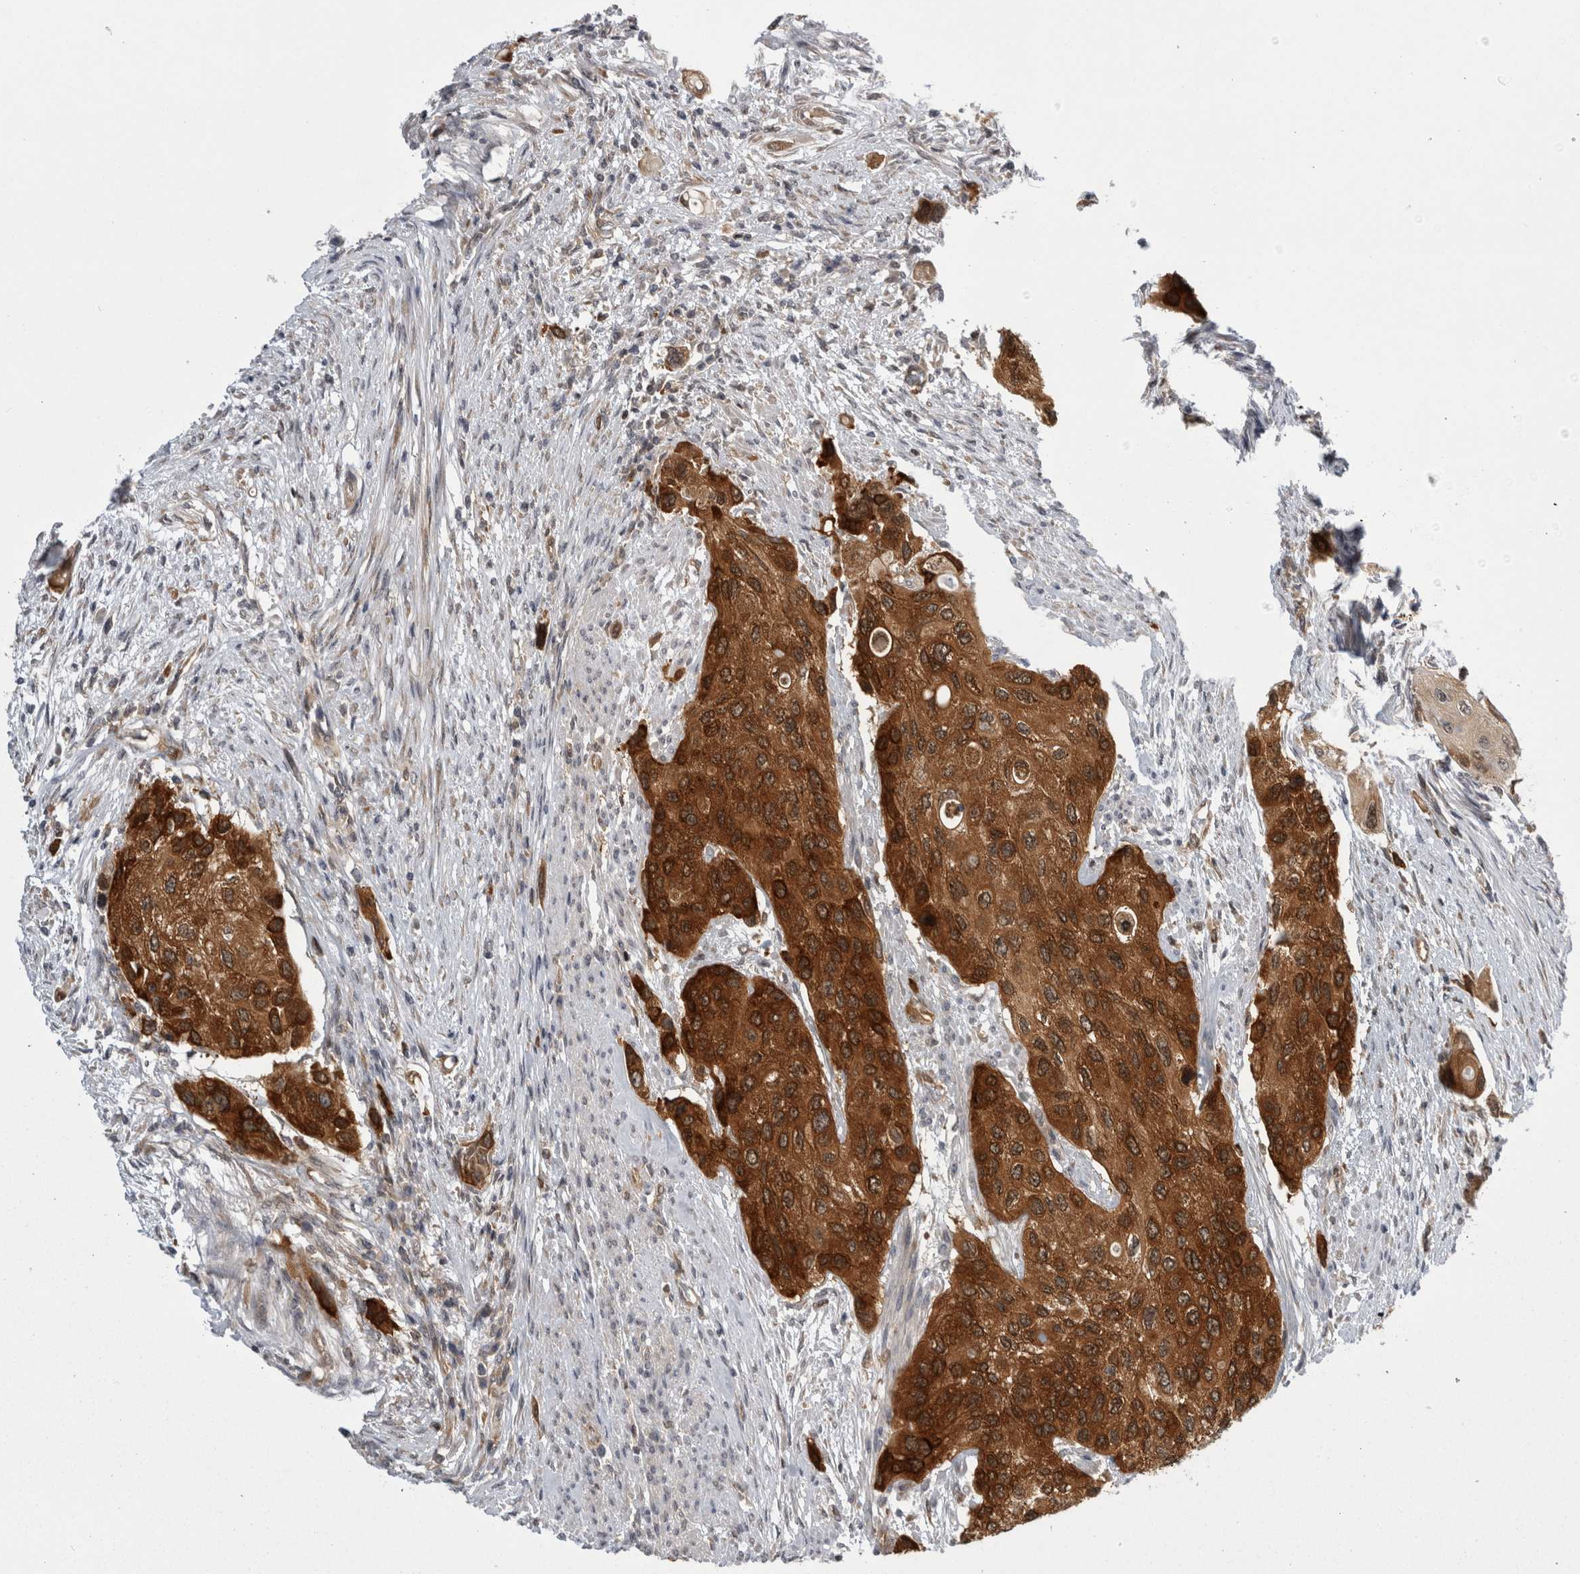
{"staining": {"intensity": "strong", "quantity": ">75%", "location": "cytoplasmic/membranous"}, "tissue": "urothelial cancer", "cell_type": "Tumor cells", "image_type": "cancer", "snomed": [{"axis": "morphology", "description": "Urothelial carcinoma, High grade"}, {"axis": "topography", "description": "Urinary bladder"}], "caption": "Immunohistochemical staining of urothelial cancer demonstrates high levels of strong cytoplasmic/membranous staining in approximately >75% of tumor cells. (IHC, brightfield microscopy, high magnification).", "gene": "CACYBP", "patient": {"sex": "female", "age": 56}}